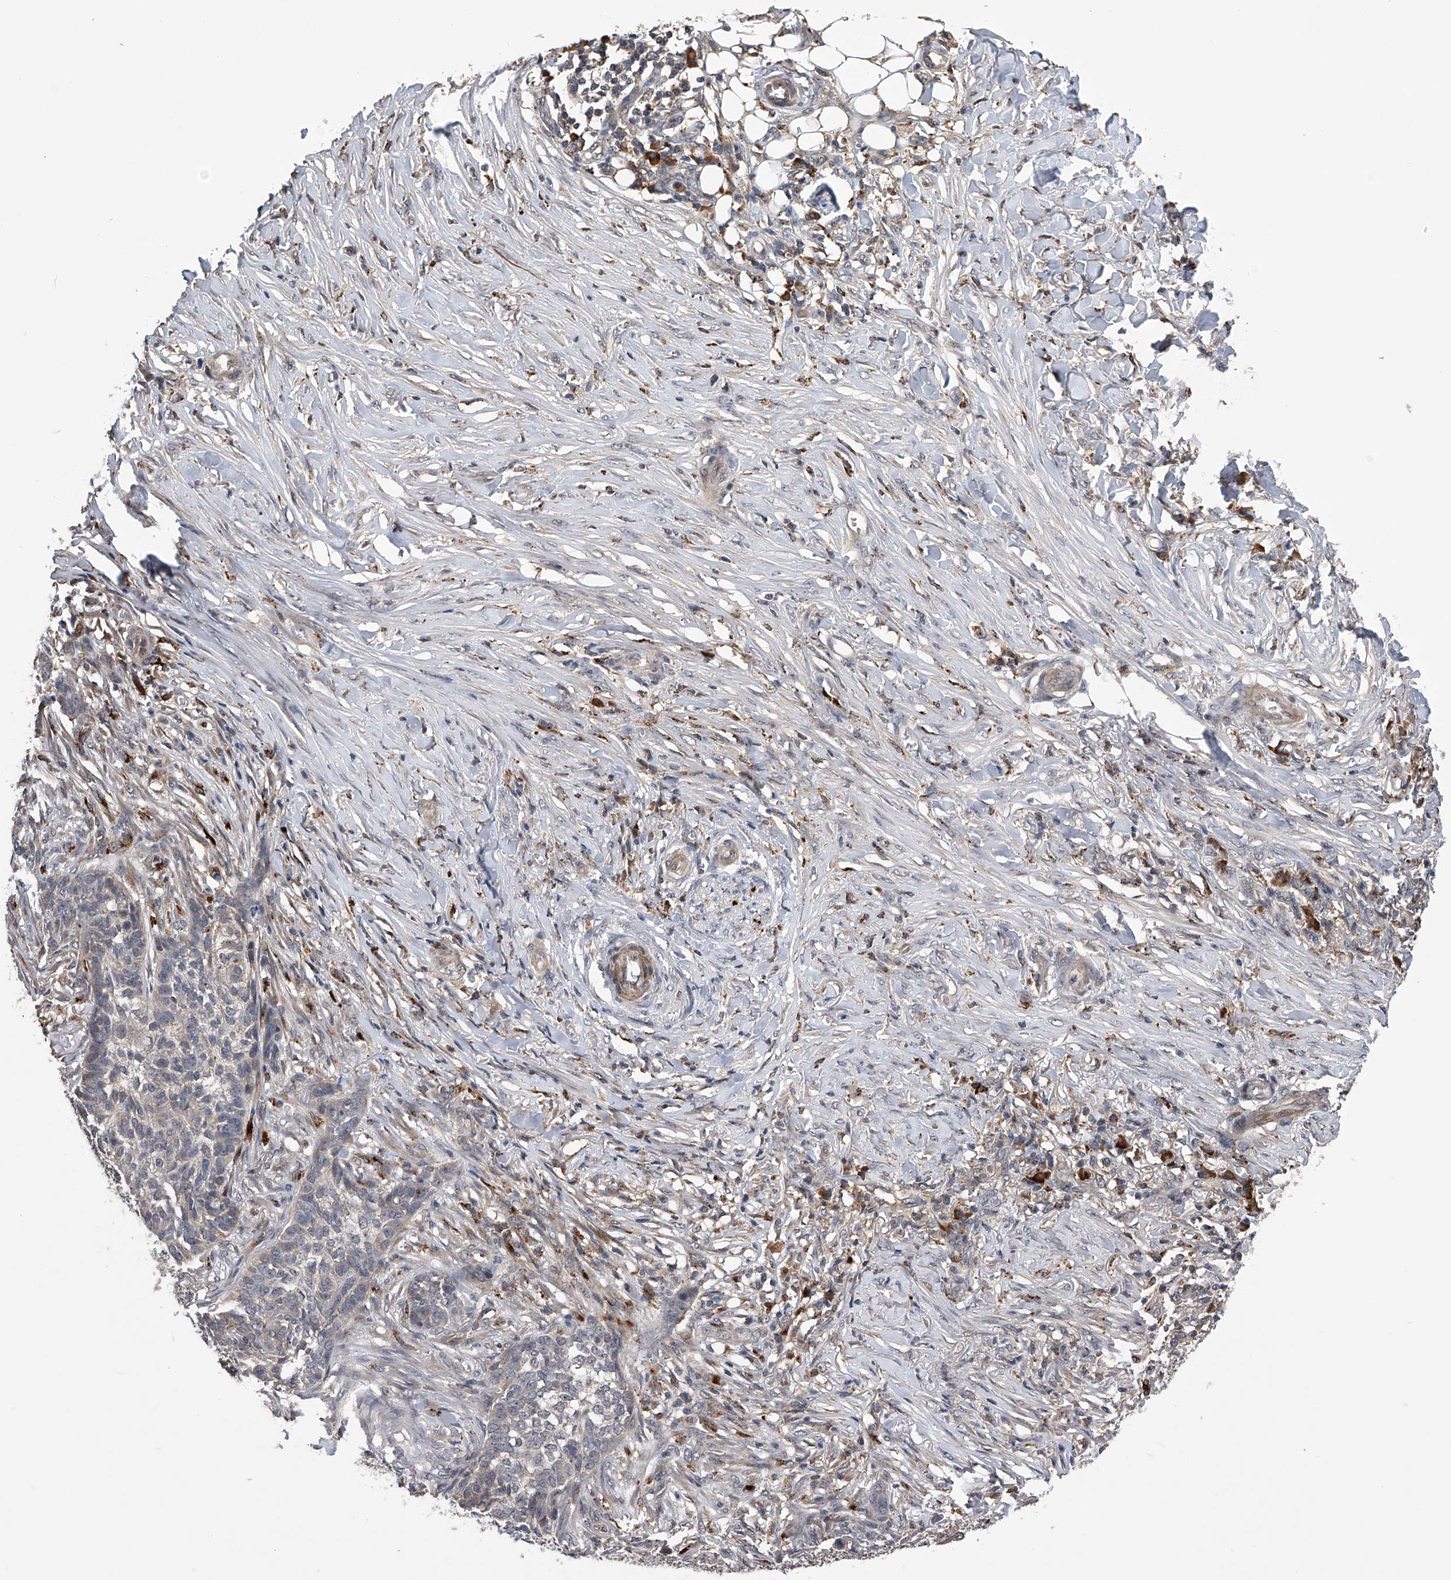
{"staining": {"intensity": "negative", "quantity": "none", "location": "none"}, "tissue": "skin cancer", "cell_type": "Tumor cells", "image_type": "cancer", "snomed": [{"axis": "morphology", "description": "Basal cell carcinoma"}, {"axis": "topography", "description": "Skin"}], "caption": "Immunohistochemistry (IHC) histopathology image of skin basal cell carcinoma stained for a protein (brown), which reveals no expression in tumor cells. (DAB (3,3'-diaminobenzidine) immunohistochemistry (IHC) with hematoxylin counter stain).", "gene": "SPOCK1", "patient": {"sex": "male", "age": 85}}